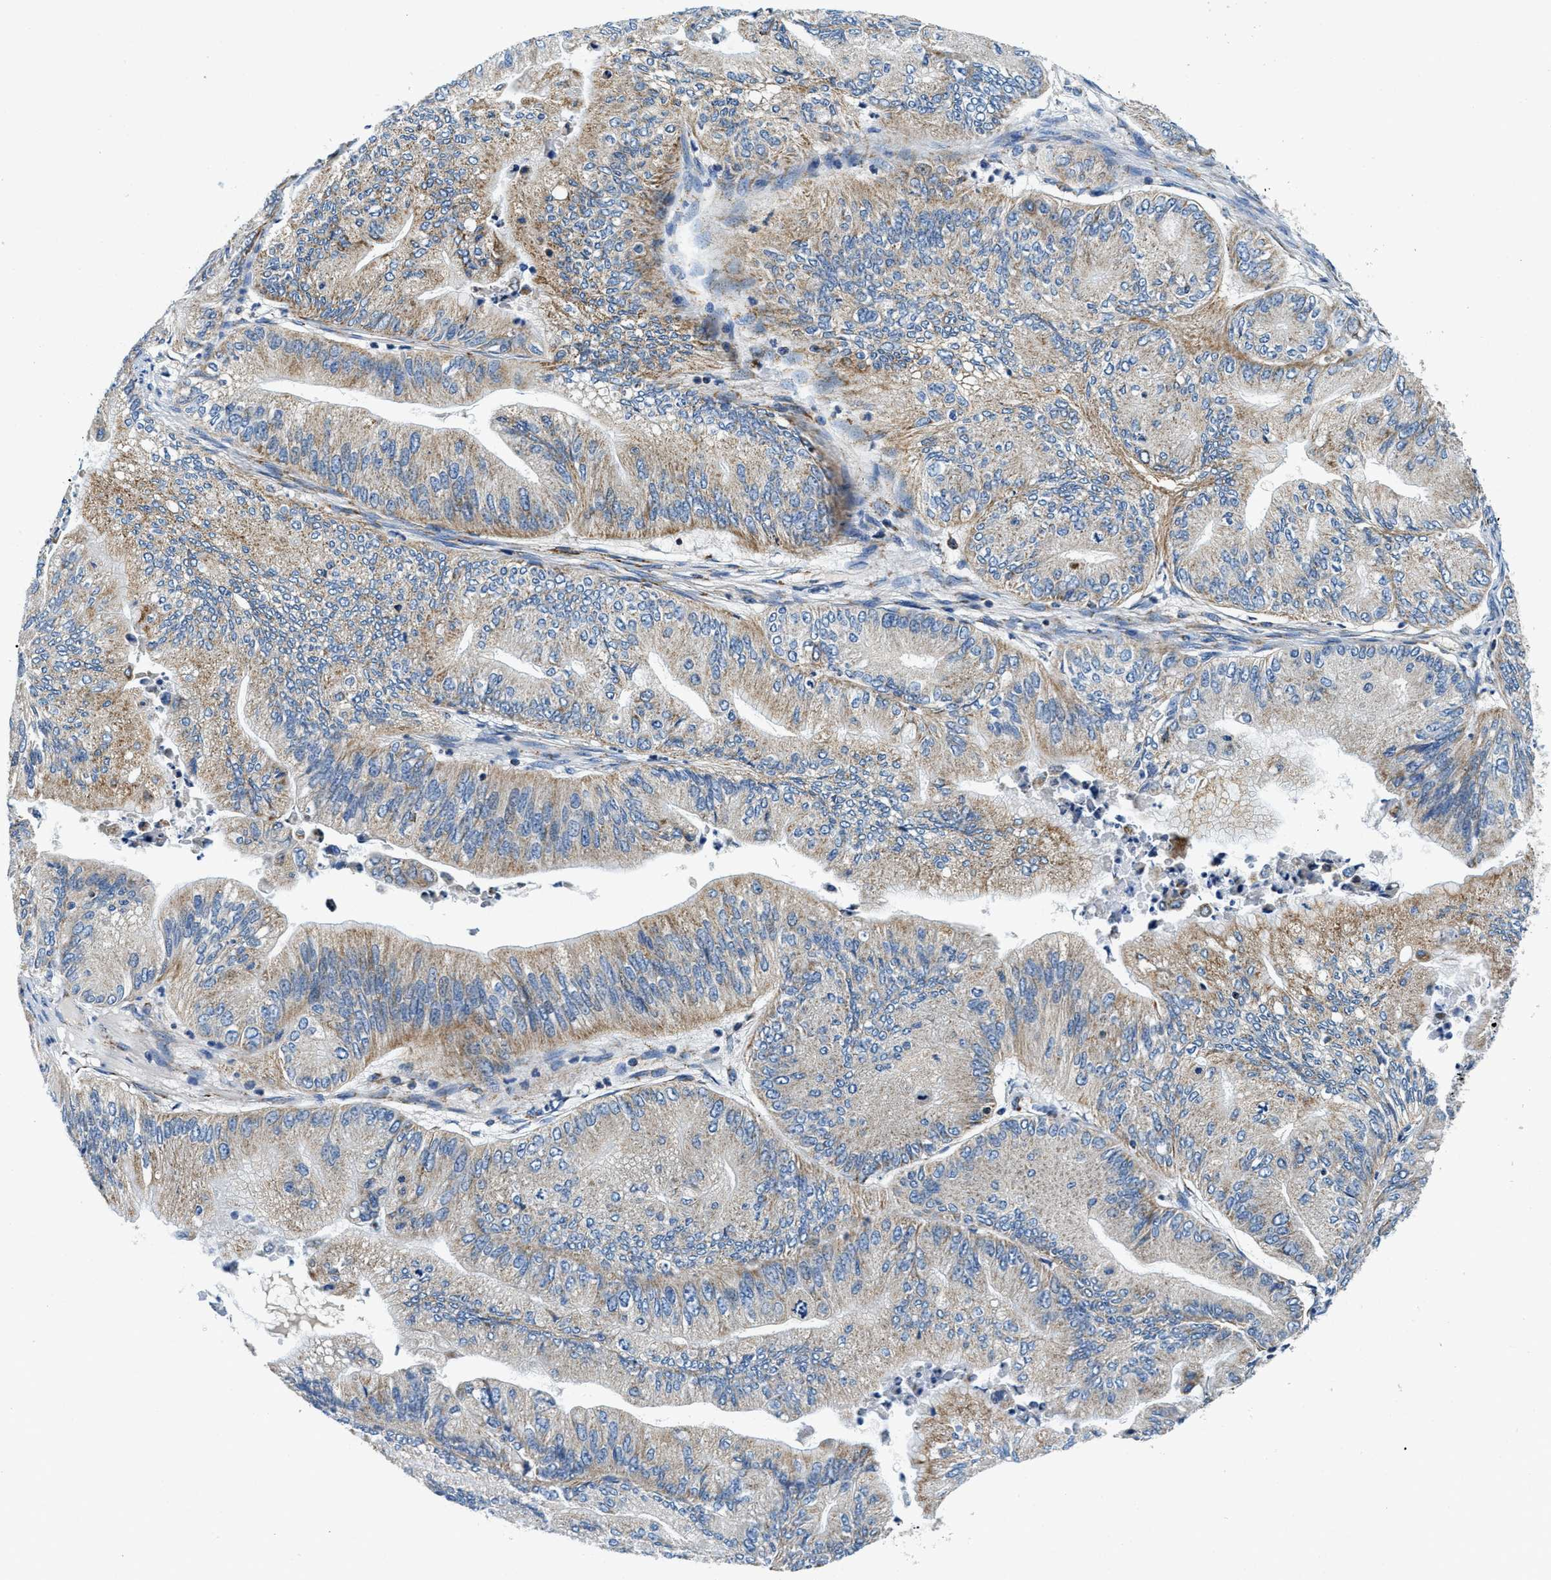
{"staining": {"intensity": "weak", "quantity": "25%-75%", "location": "cytoplasmic/membranous"}, "tissue": "ovarian cancer", "cell_type": "Tumor cells", "image_type": "cancer", "snomed": [{"axis": "morphology", "description": "Cystadenocarcinoma, mucinous, NOS"}, {"axis": "topography", "description": "Ovary"}], "caption": "IHC micrograph of human ovarian cancer (mucinous cystadenocarcinoma) stained for a protein (brown), which shows low levels of weak cytoplasmic/membranous positivity in about 25%-75% of tumor cells.", "gene": "SAMD4B", "patient": {"sex": "female", "age": 61}}